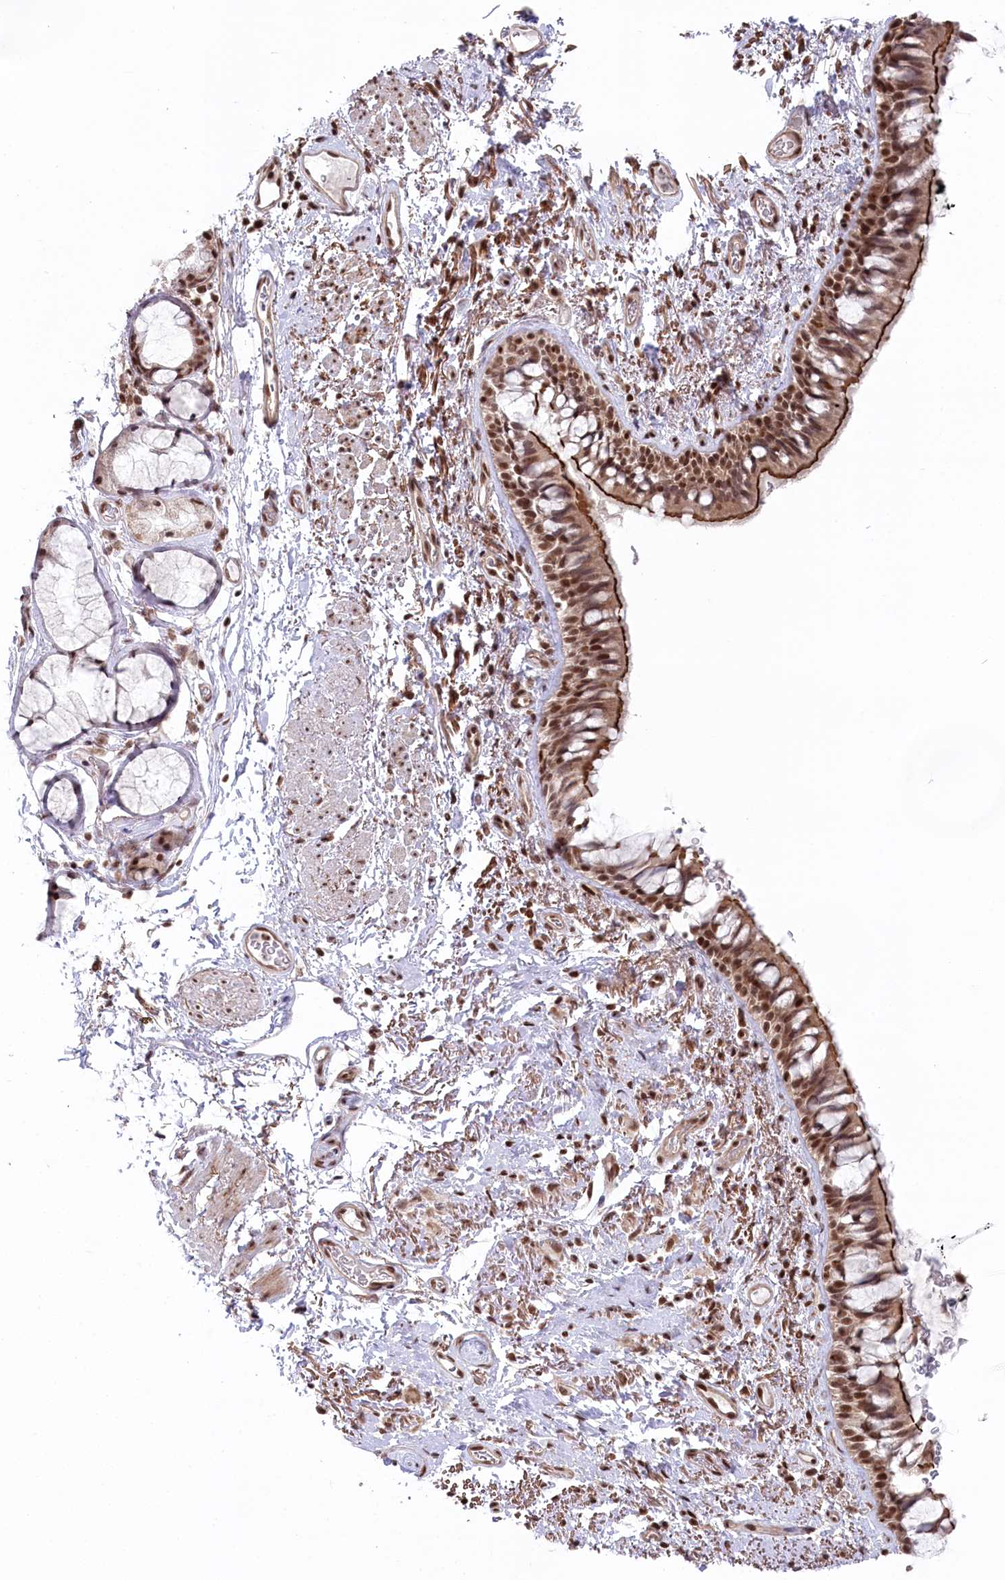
{"staining": {"intensity": "moderate", "quantity": ">75%", "location": "cytoplasmic/membranous,nuclear"}, "tissue": "bronchus", "cell_type": "Respiratory epithelial cells", "image_type": "normal", "snomed": [{"axis": "morphology", "description": "Normal tissue, NOS"}, {"axis": "topography", "description": "Cartilage tissue"}, {"axis": "topography", "description": "Bronchus"}], "caption": "Immunohistochemistry (IHC) image of normal human bronchus stained for a protein (brown), which demonstrates medium levels of moderate cytoplasmic/membranous,nuclear staining in about >75% of respiratory epithelial cells.", "gene": "CGGBP1", "patient": {"sex": "female", "age": 73}}